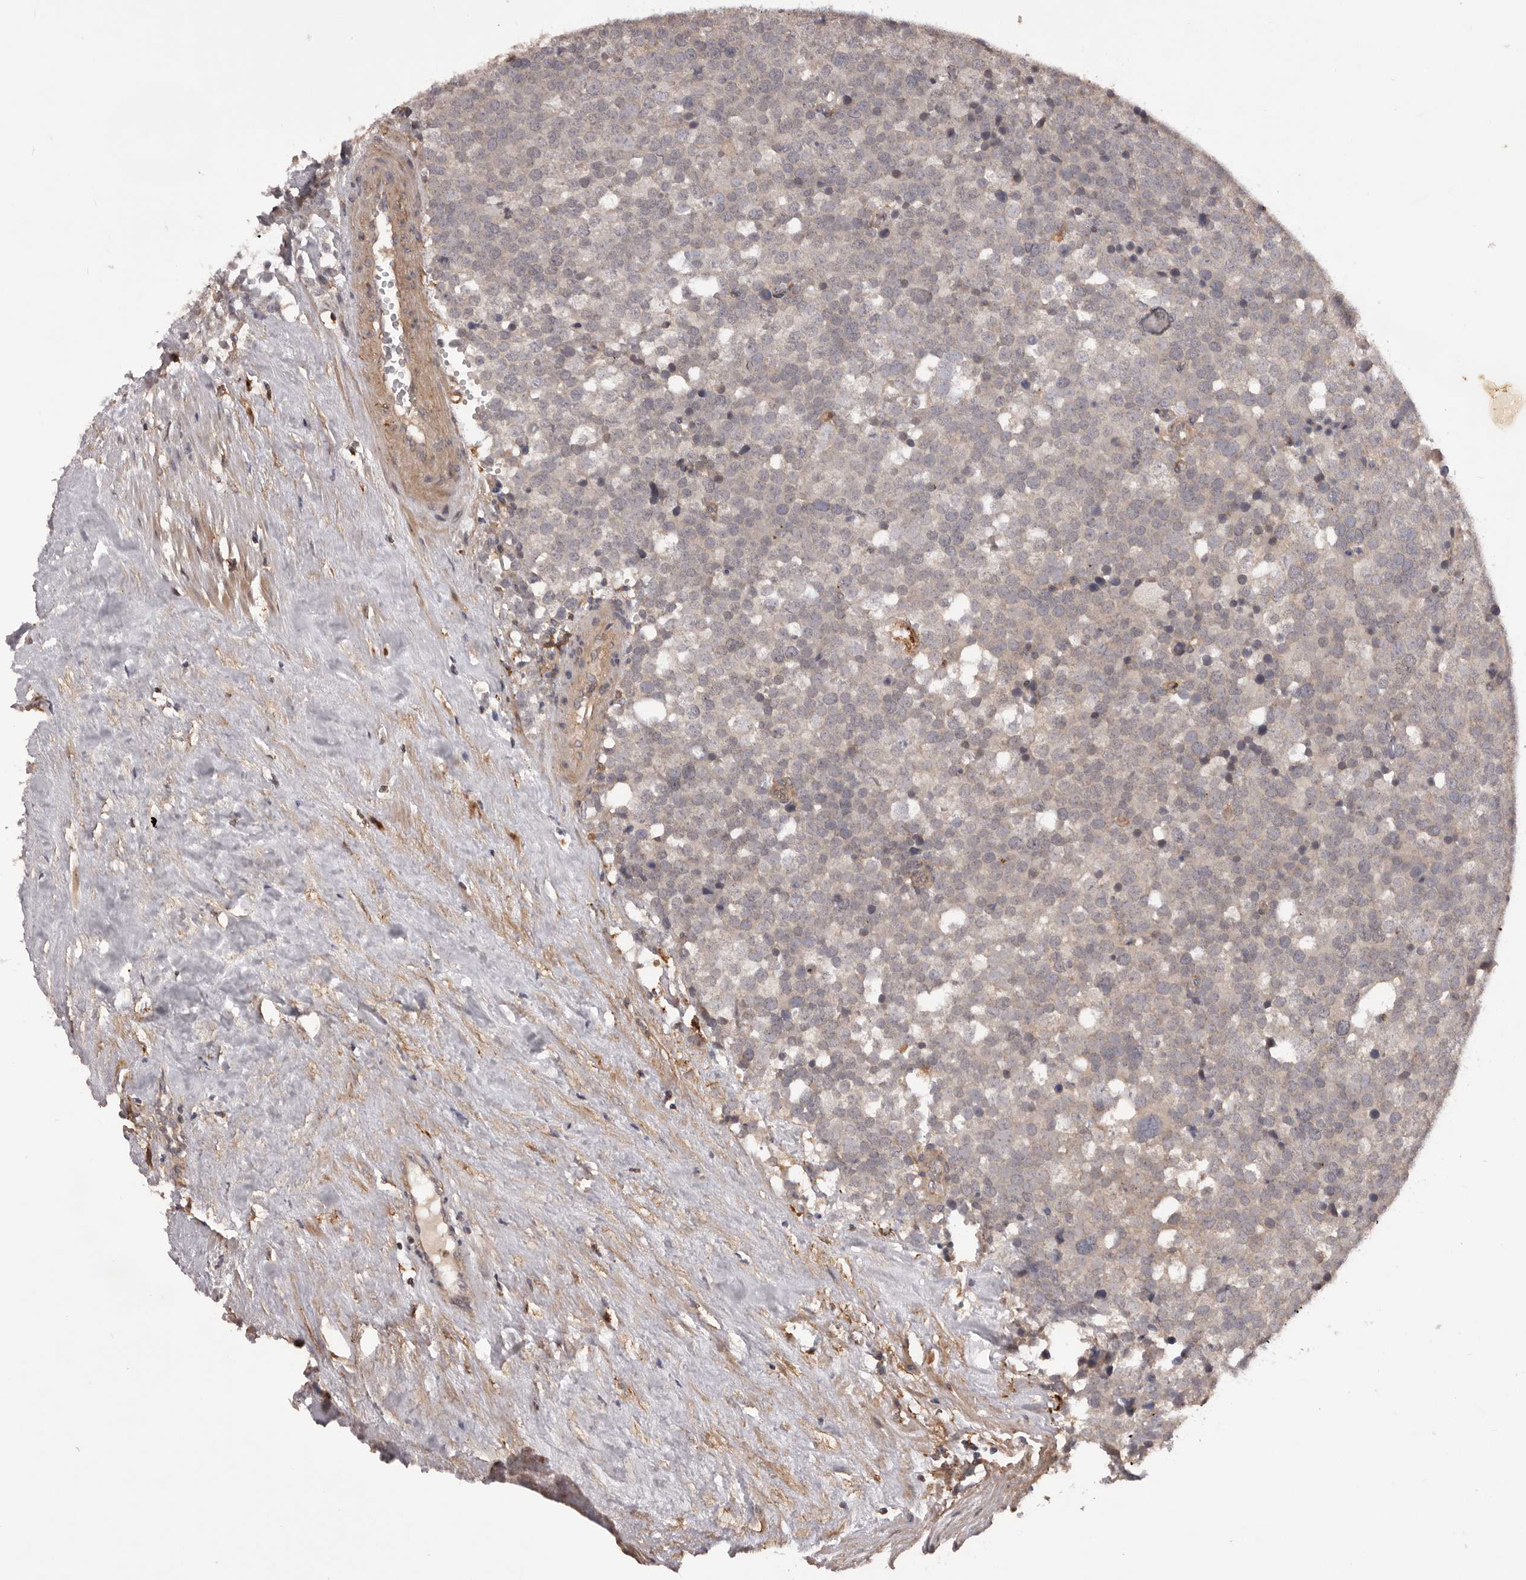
{"staining": {"intensity": "negative", "quantity": "none", "location": "none"}, "tissue": "testis cancer", "cell_type": "Tumor cells", "image_type": "cancer", "snomed": [{"axis": "morphology", "description": "Seminoma, NOS"}, {"axis": "topography", "description": "Testis"}], "caption": "High power microscopy image of an IHC micrograph of testis cancer, revealing no significant staining in tumor cells.", "gene": "GLIPR2", "patient": {"sex": "male", "age": 71}}